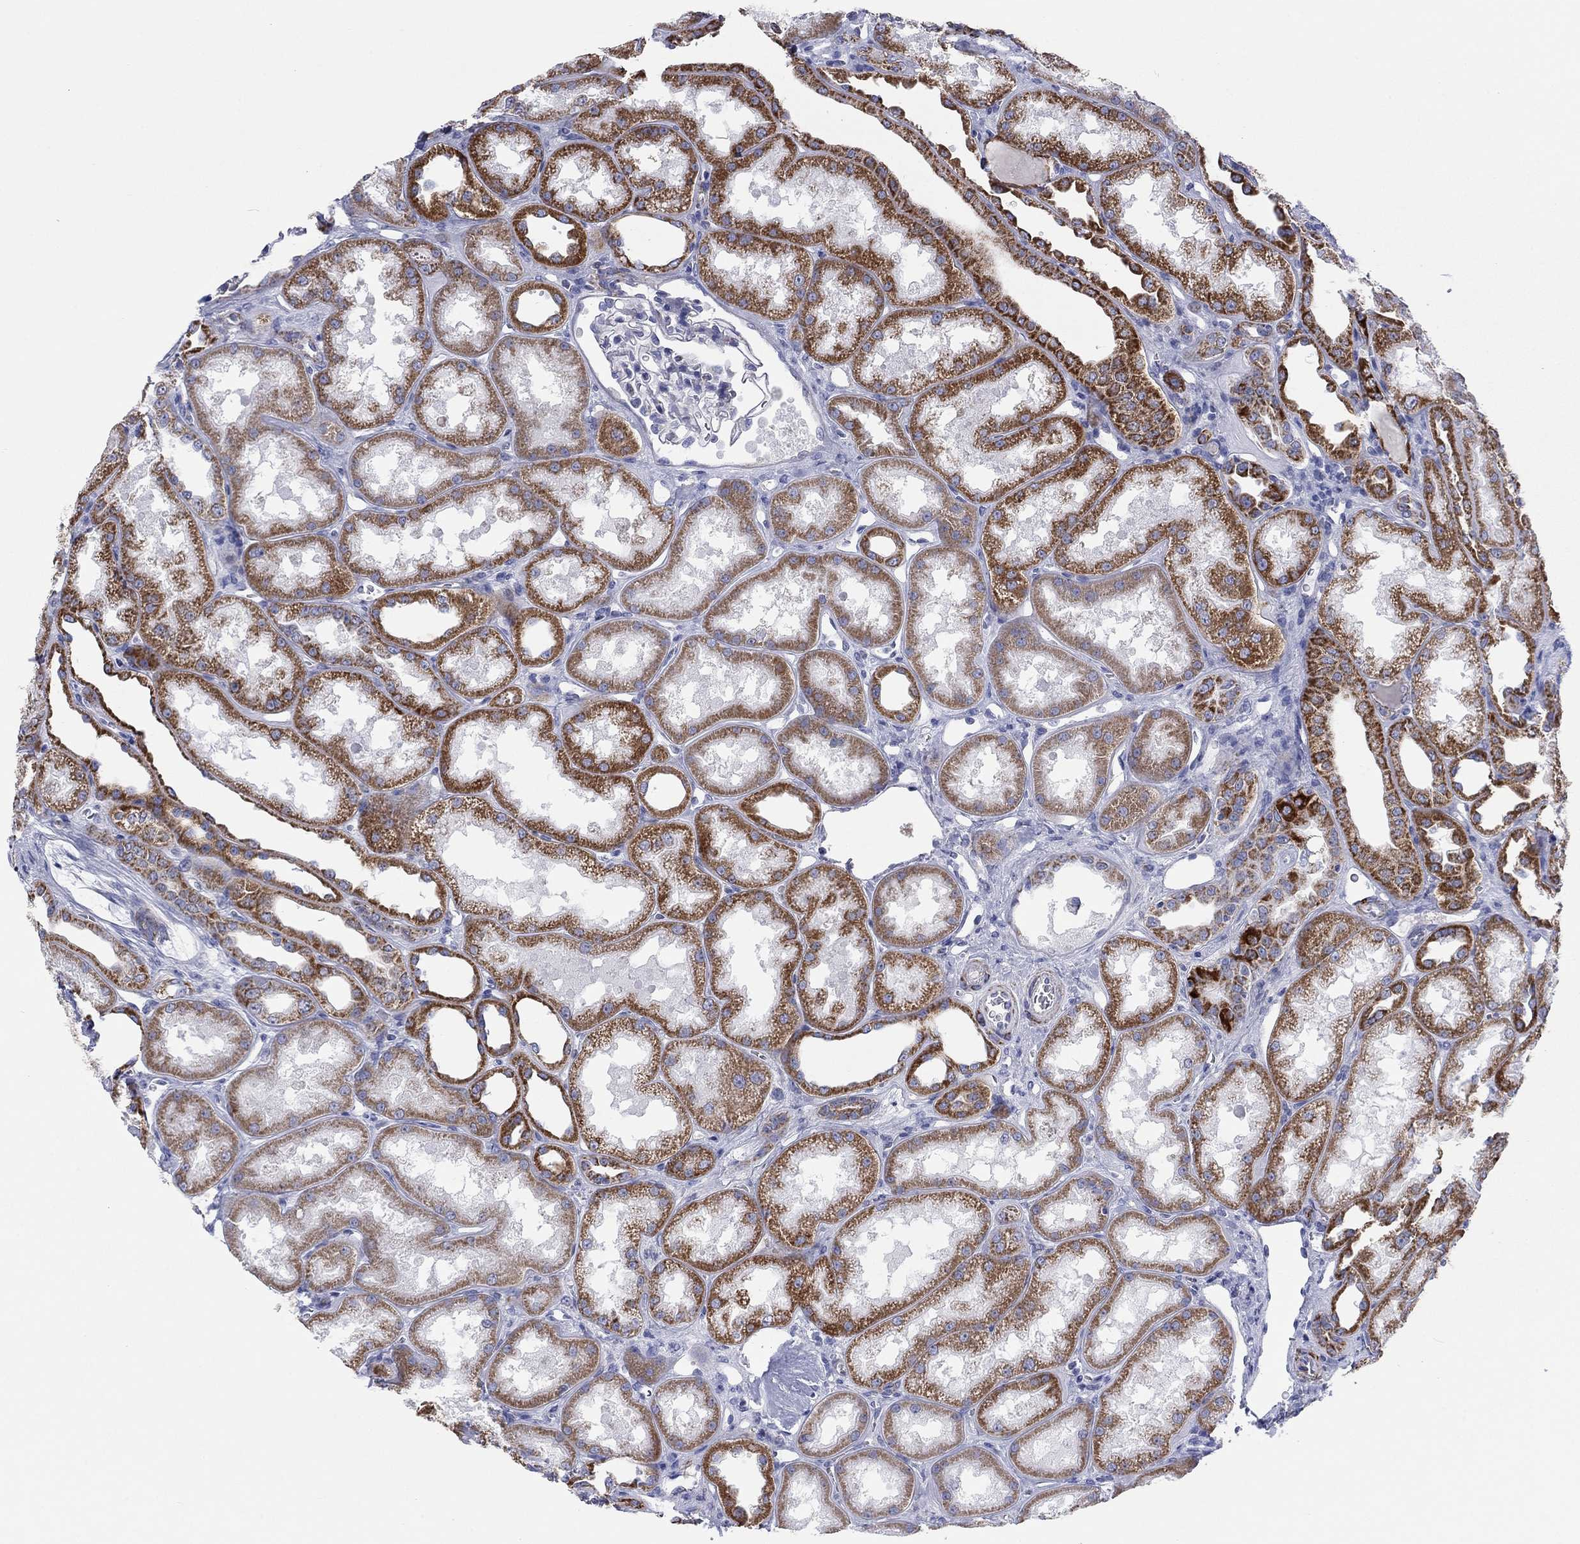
{"staining": {"intensity": "moderate", "quantity": "<25%", "location": "cytoplasmic/membranous"}, "tissue": "kidney", "cell_type": "Cells in glomeruli", "image_type": "normal", "snomed": [{"axis": "morphology", "description": "Normal tissue, NOS"}, {"axis": "topography", "description": "Kidney"}], "caption": "IHC image of unremarkable kidney: kidney stained using IHC demonstrates low levels of moderate protein expression localized specifically in the cytoplasmic/membranous of cells in glomeruli, appearing as a cytoplasmic/membranous brown color.", "gene": "MGST3", "patient": {"sex": "male", "age": 61}}